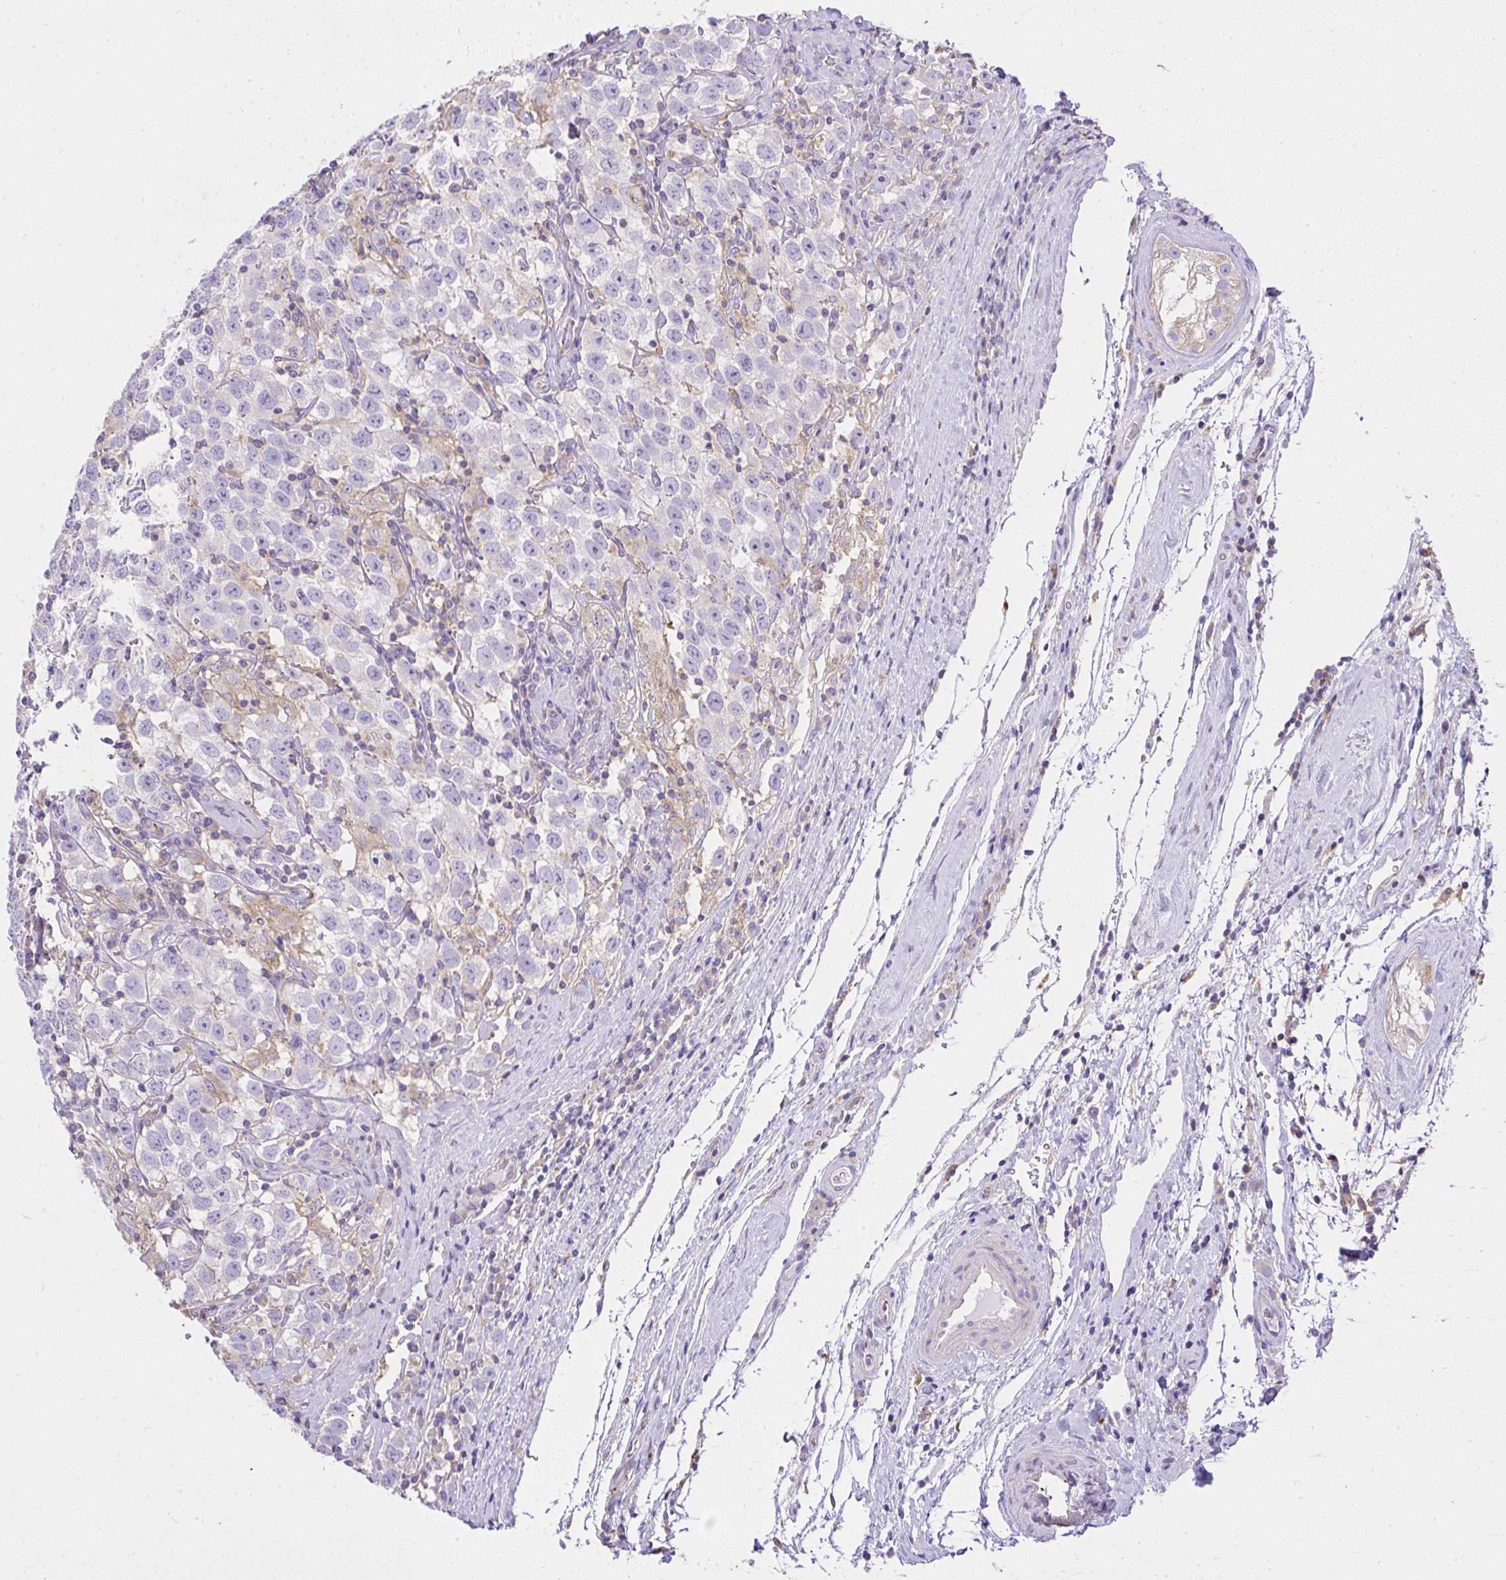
{"staining": {"intensity": "negative", "quantity": "none", "location": "none"}, "tissue": "testis cancer", "cell_type": "Tumor cells", "image_type": "cancer", "snomed": [{"axis": "morphology", "description": "Seminoma, NOS"}, {"axis": "topography", "description": "Testis"}], "caption": "The micrograph exhibits no staining of tumor cells in seminoma (testis). Nuclei are stained in blue.", "gene": "CCDC142", "patient": {"sex": "male", "age": 41}}